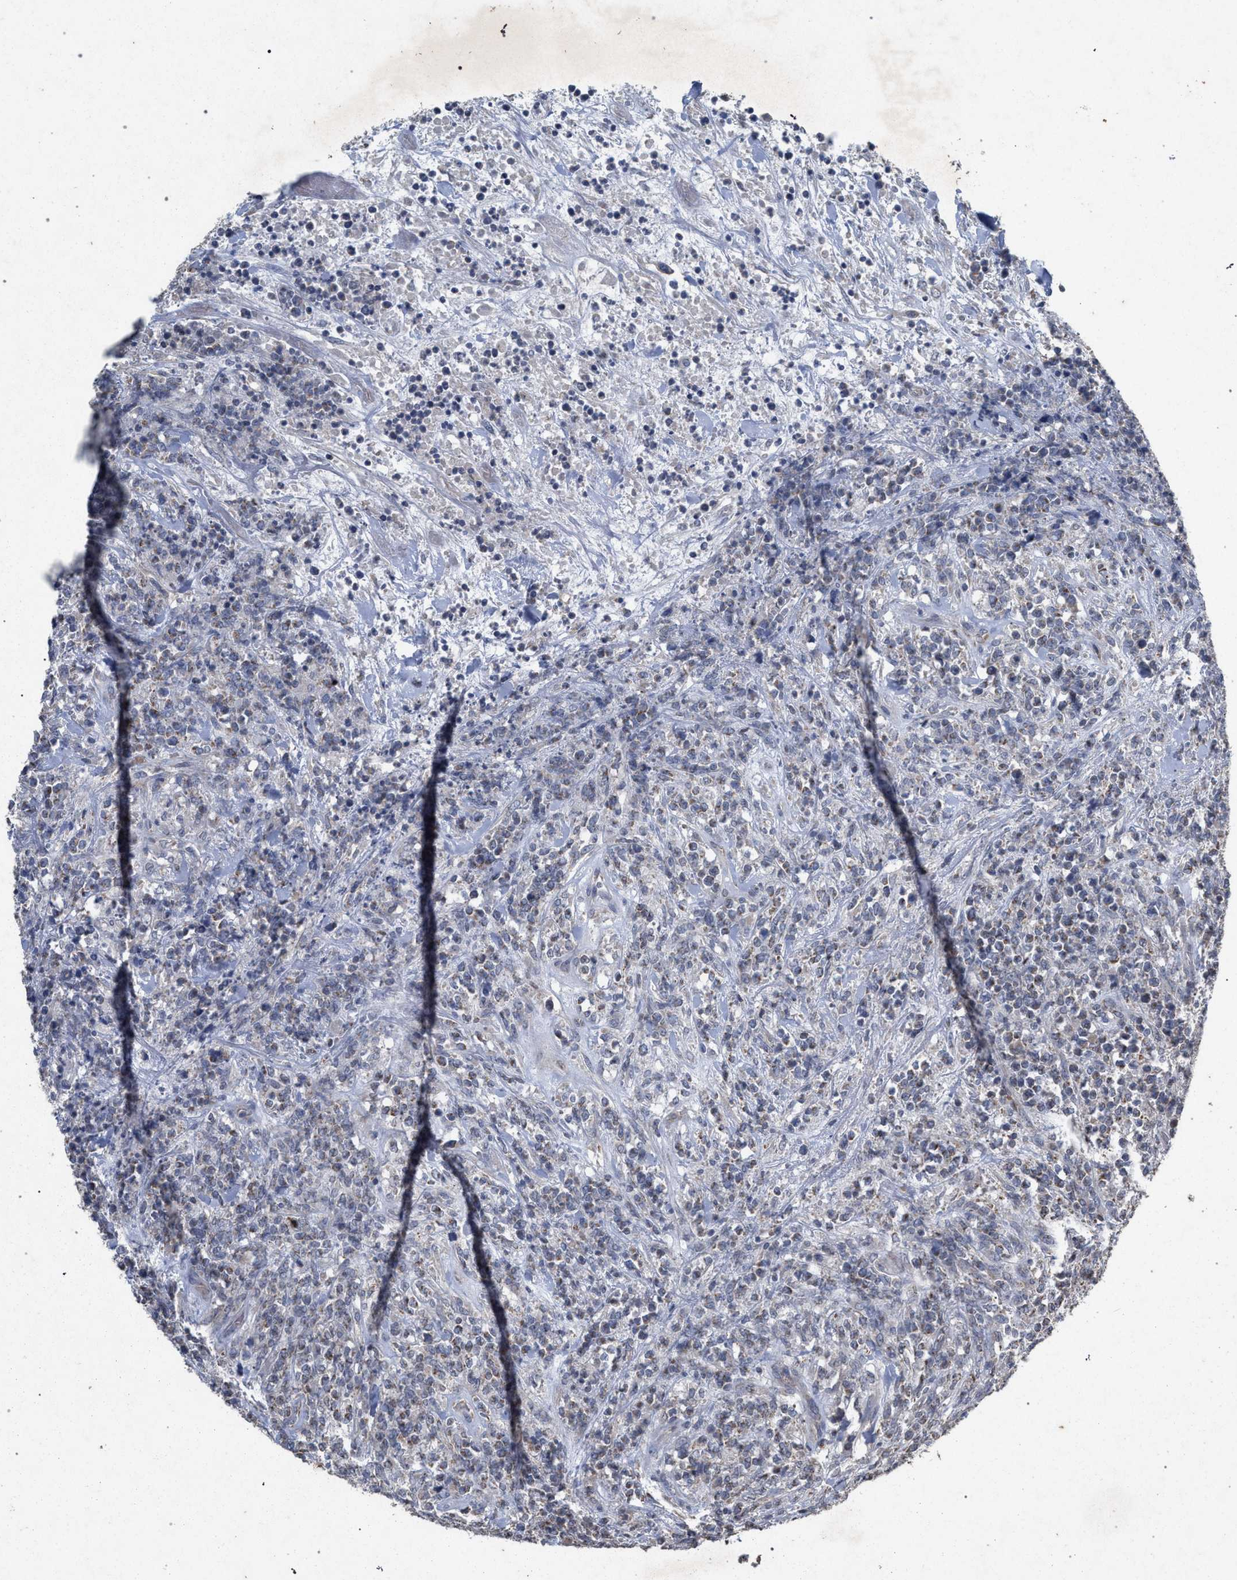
{"staining": {"intensity": "weak", "quantity": "25%-75%", "location": "cytoplasmic/membranous"}, "tissue": "lymphoma", "cell_type": "Tumor cells", "image_type": "cancer", "snomed": [{"axis": "morphology", "description": "Malignant lymphoma, non-Hodgkin's type, High grade"}, {"axis": "topography", "description": "Soft tissue"}], "caption": "Immunohistochemistry (DAB (3,3'-diaminobenzidine)) staining of high-grade malignant lymphoma, non-Hodgkin's type displays weak cytoplasmic/membranous protein expression in approximately 25%-75% of tumor cells.", "gene": "PKD2L1", "patient": {"sex": "male", "age": 18}}